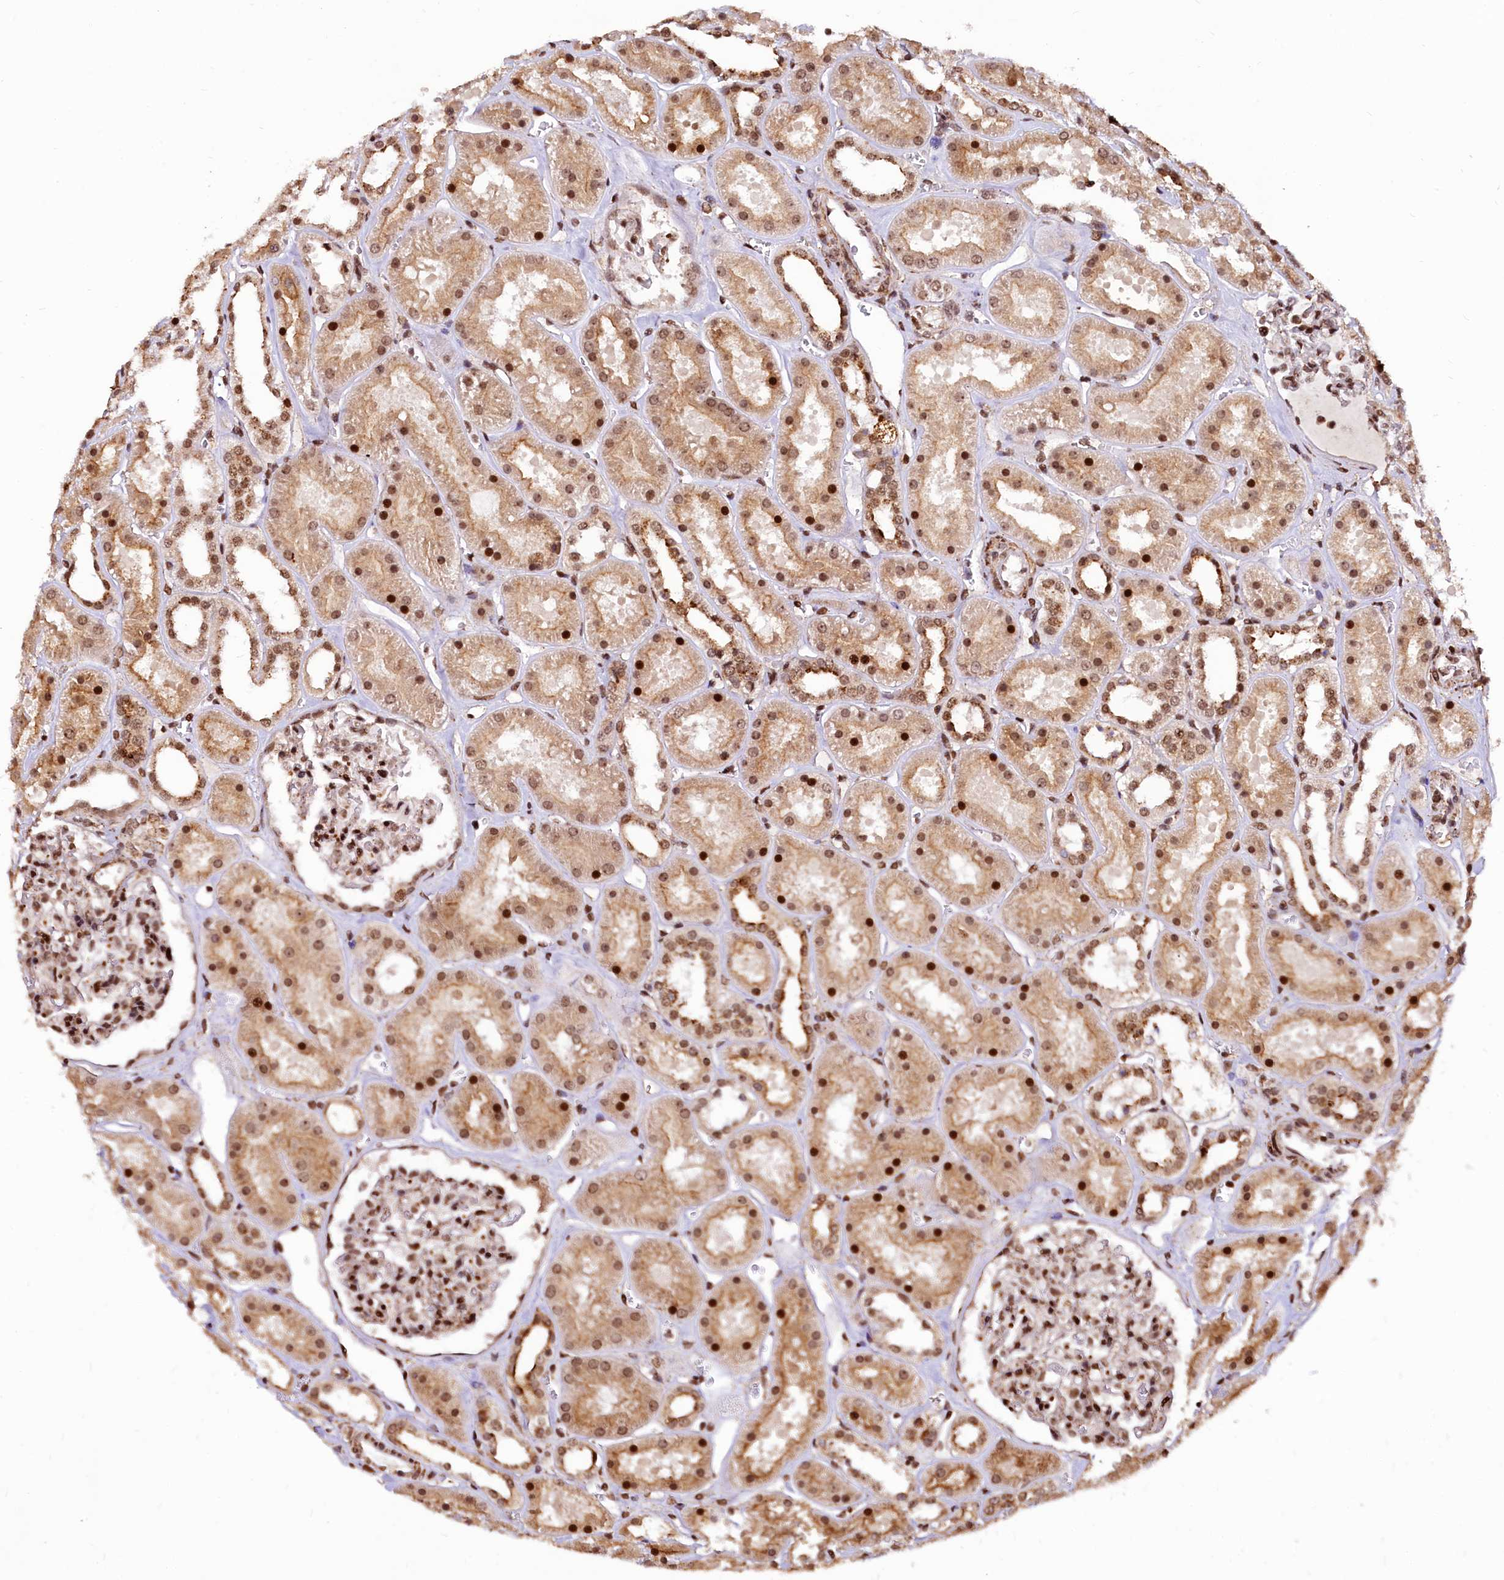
{"staining": {"intensity": "strong", "quantity": "25%-75%", "location": "nuclear"}, "tissue": "kidney", "cell_type": "Cells in glomeruli", "image_type": "normal", "snomed": [{"axis": "morphology", "description": "Normal tissue, NOS"}, {"axis": "topography", "description": "Kidney"}], "caption": "Brown immunohistochemical staining in normal kidney exhibits strong nuclear staining in about 25%-75% of cells in glomeruli. The staining was performed using DAB (3,3'-diaminobenzidine) to visualize the protein expression in brown, while the nuclei were stained in blue with hematoxylin (Magnification: 20x).", "gene": "PDS5B", "patient": {"sex": "female", "age": 41}}